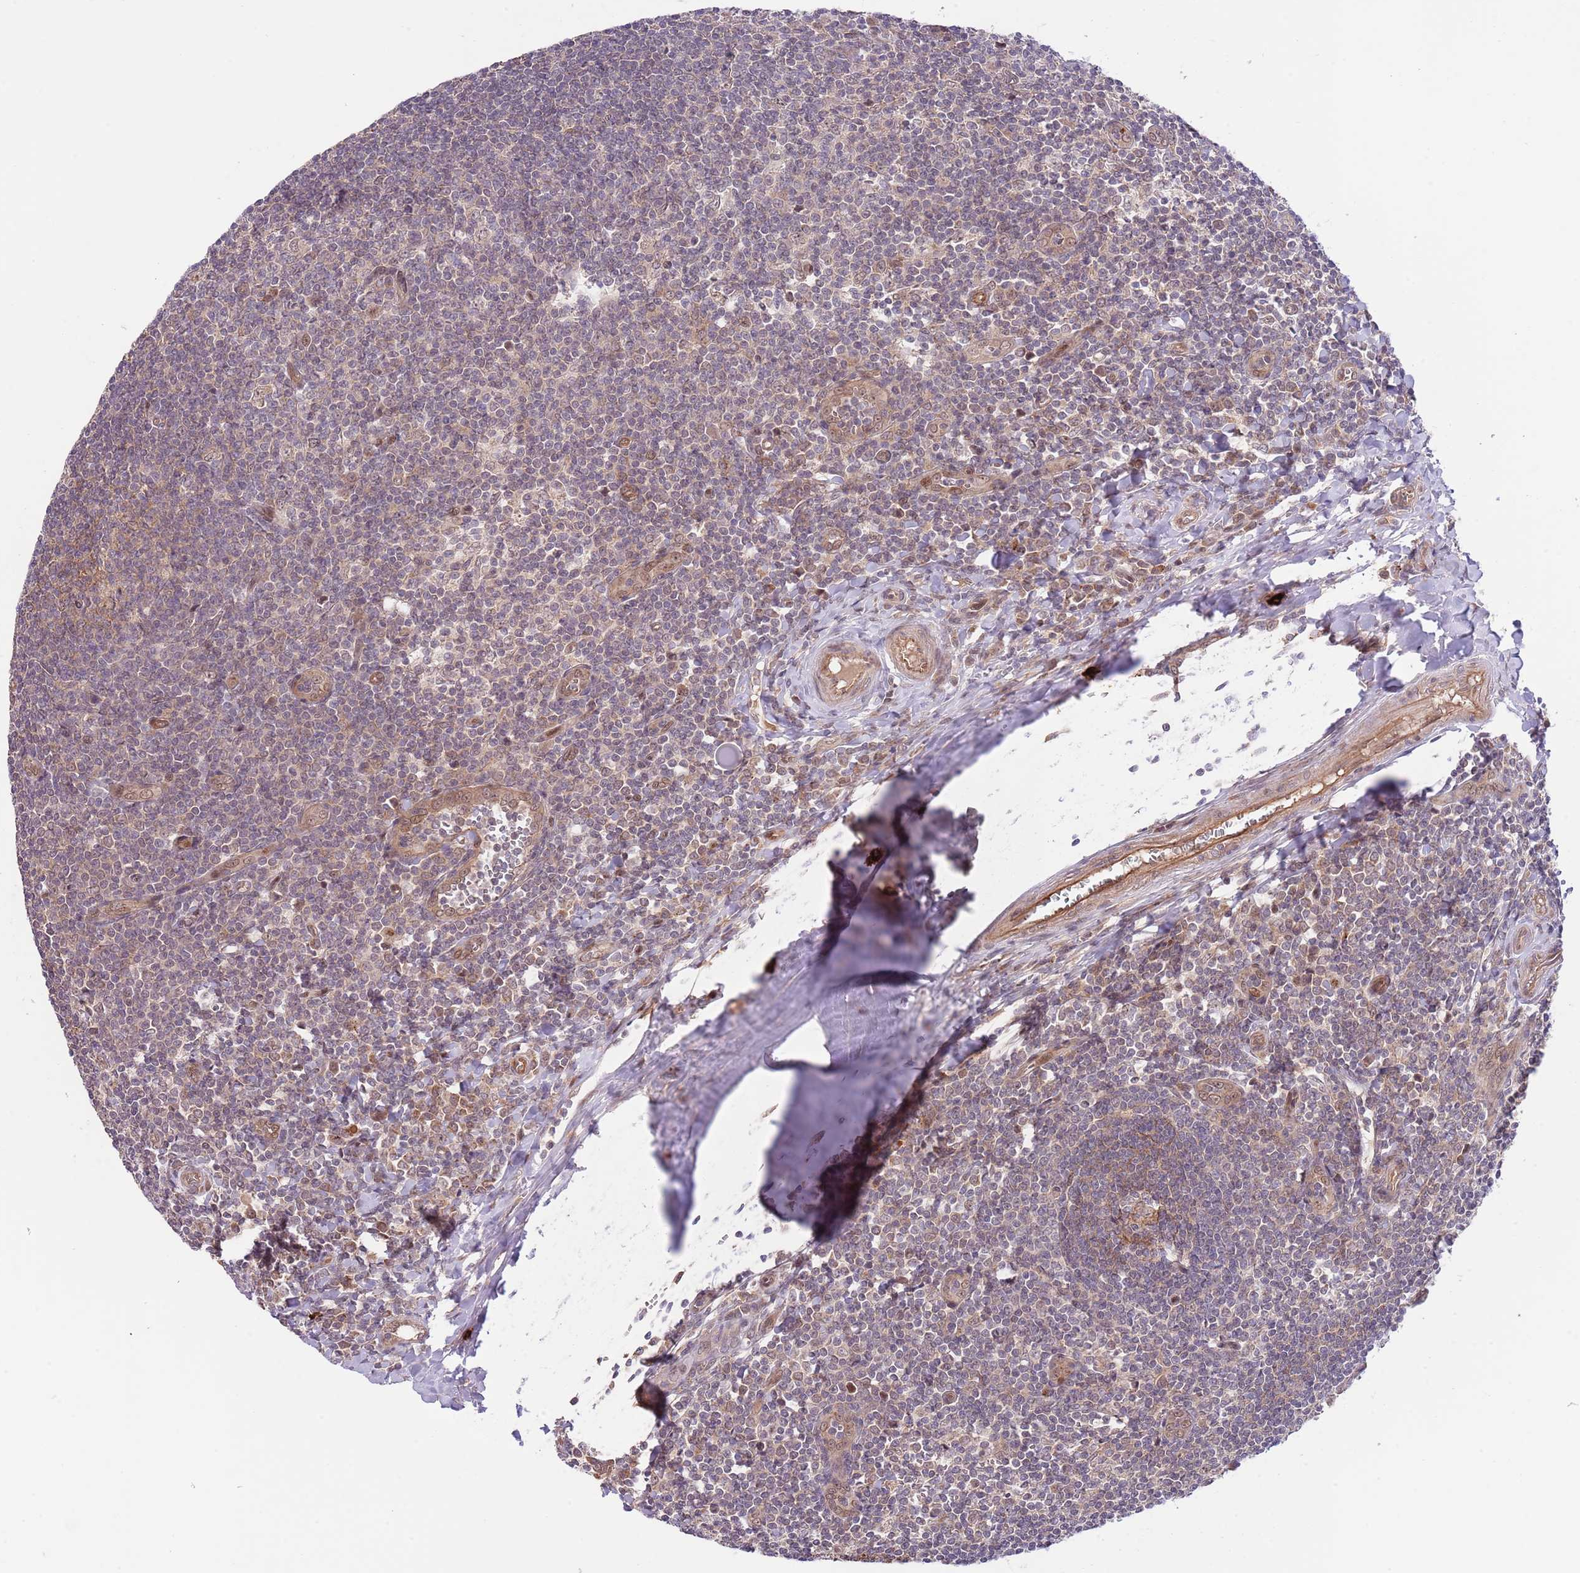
{"staining": {"intensity": "moderate", "quantity": ">75%", "location": "cytoplasmic/membranous"}, "tissue": "tonsil", "cell_type": "Germinal center cells", "image_type": "normal", "snomed": [{"axis": "morphology", "description": "Normal tissue, NOS"}, {"axis": "topography", "description": "Tonsil"}], "caption": "Tonsil stained for a protein displays moderate cytoplasmic/membranous positivity in germinal center cells. The staining is performed using DAB brown chromogen to label protein expression. The nuclei are counter-stained blue using hematoxylin.", "gene": "PRR16", "patient": {"sex": "male", "age": 27}}